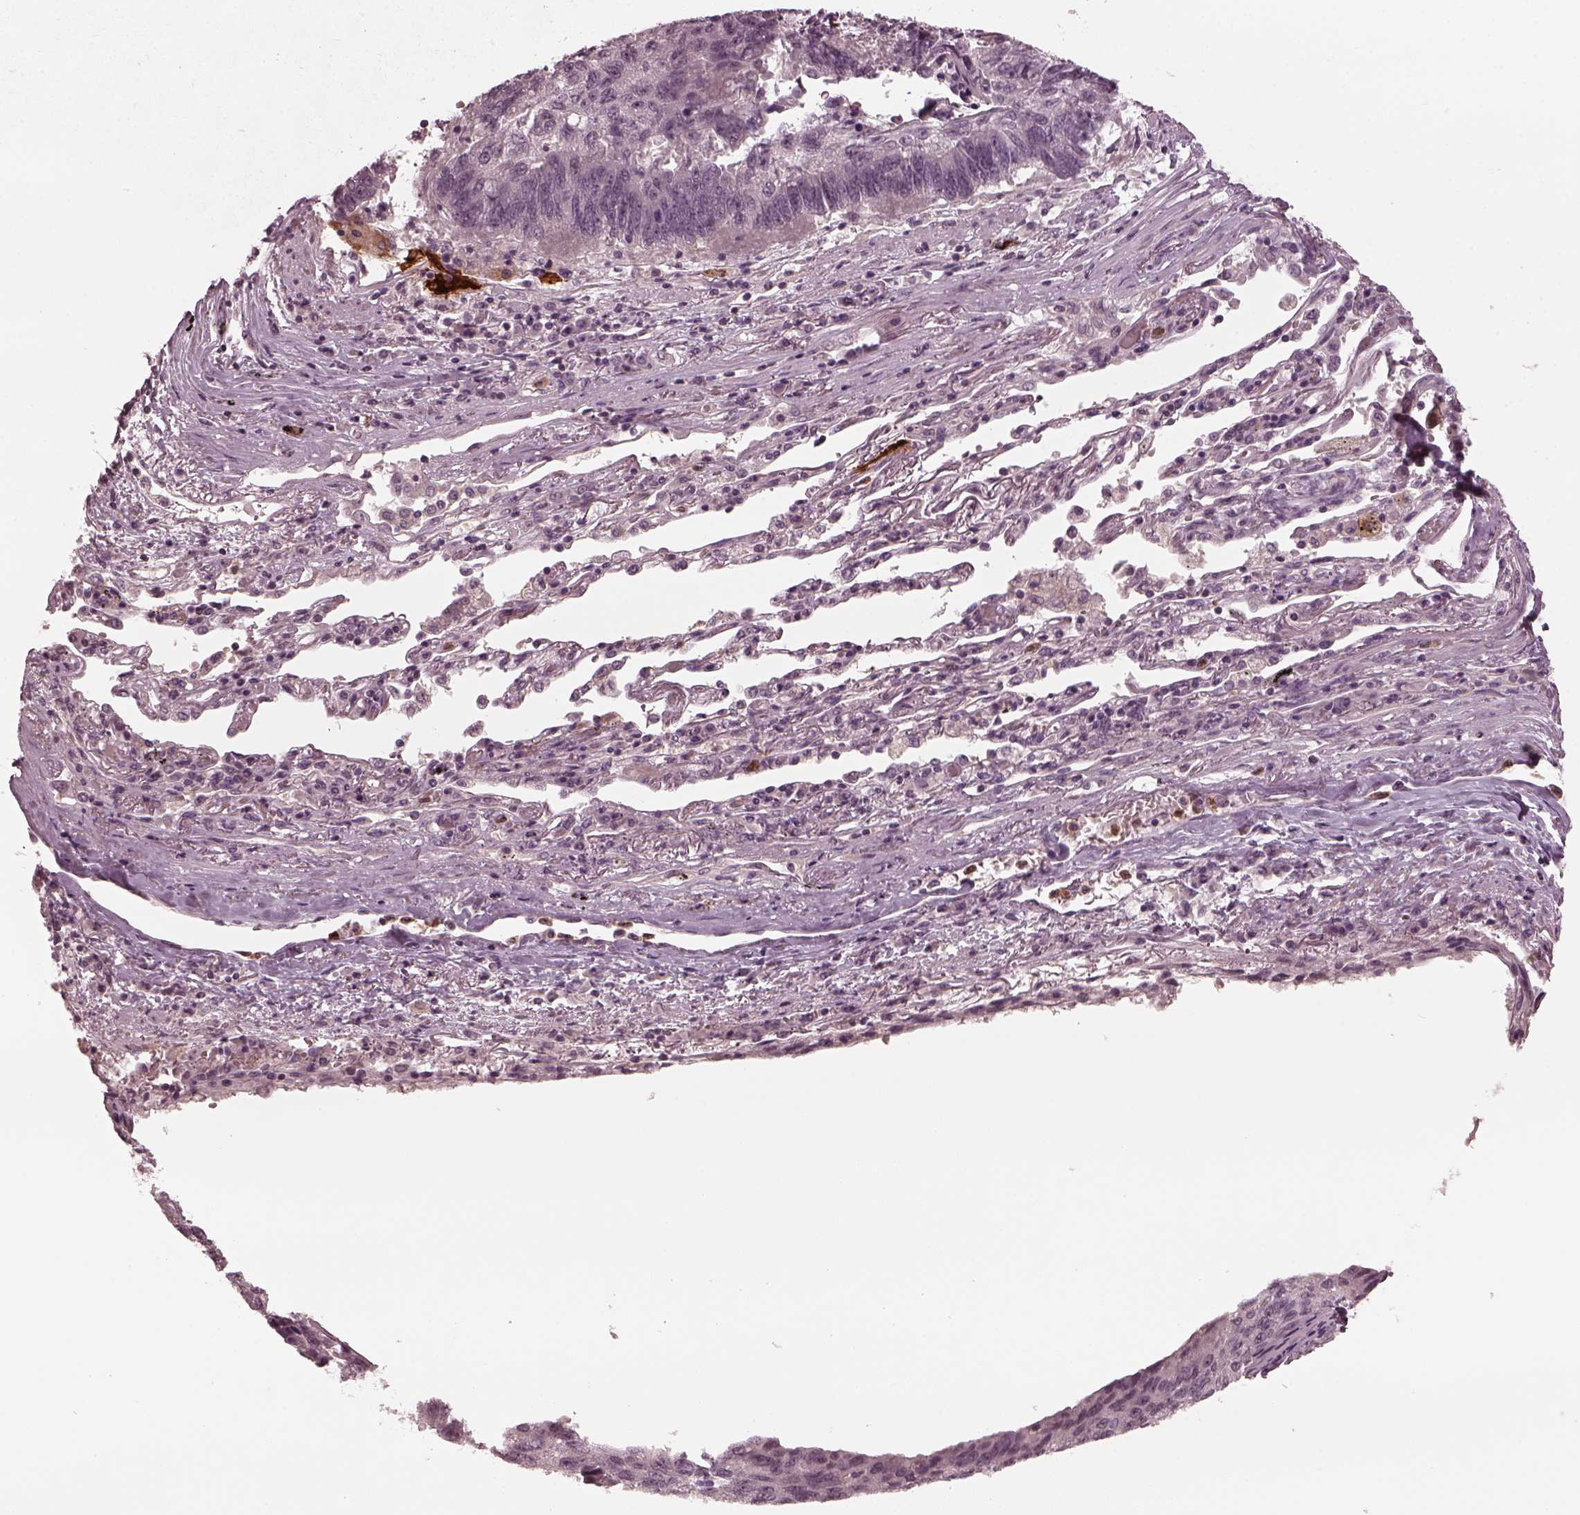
{"staining": {"intensity": "negative", "quantity": "none", "location": "none"}, "tissue": "lung cancer", "cell_type": "Tumor cells", "image_type": "cancer", "snomed": [{"axis": "morphology", "description": "Squamous cell carcinoma, NOS"}, {"axis": "topography", "description": "Lung"}], "caption": "High magnification brightfield microscopy of lung cancer stained with DAB (brown) and counterstained with hematoxylin (blue): tumor cells show no significant positivity.", "gene": "CHIT1", "patient": {"sex": "male", "age": 73}}